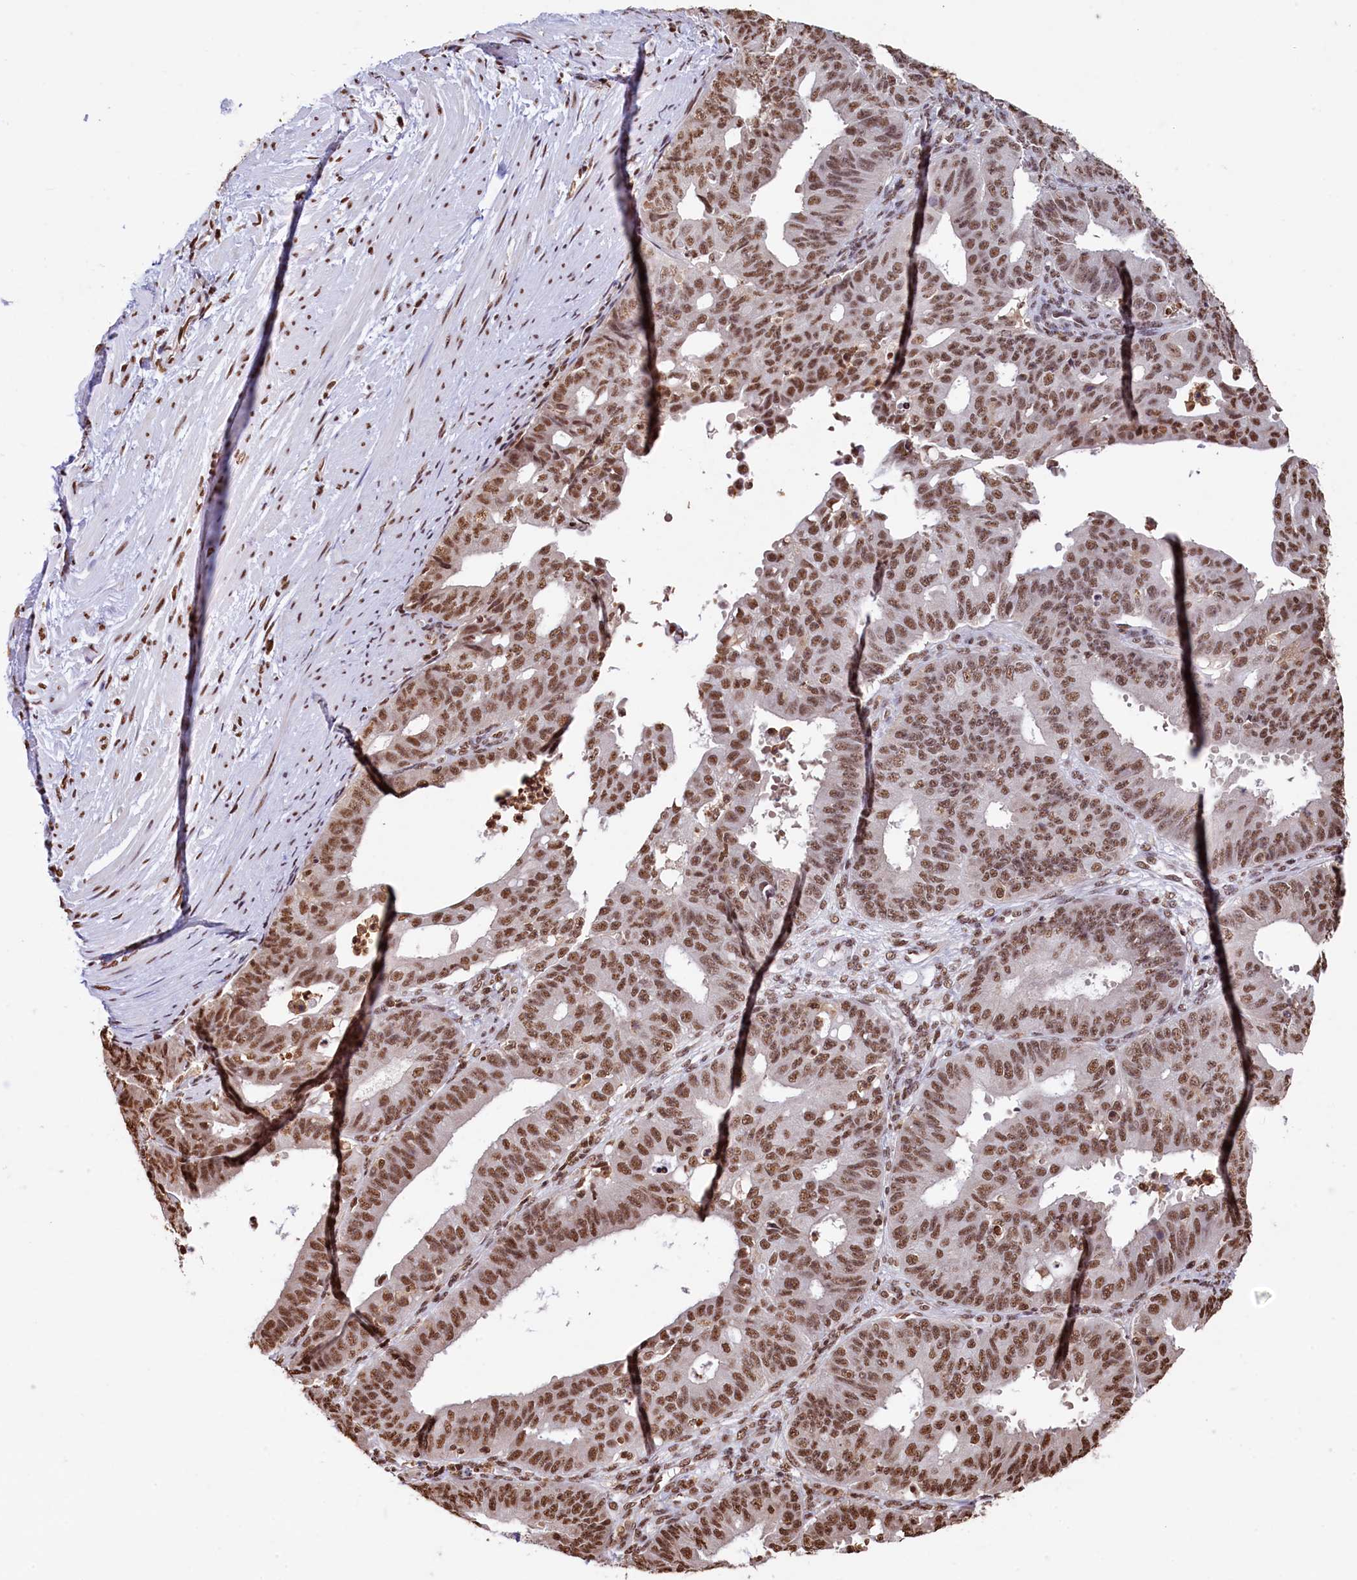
{"staining": {"intensity": "moderate", "quantity": ">75%", "location": "nuclear"}, "tissue": "ovarian cancer", "cell_type": "Tumor cells", "image_type": "cancer", "snomed": [{"axis": "morphology", "description": "Carcinoma, endometroid"}, {"axis": "topography", "description": "Appendix"}, {"axis": "topography", "description": "Ovary"}], "caption": "This is an image of IHC staining of ovarian cancer (endometroid carcinoma), which shows moderate positivity in the nuclear of tumor cells.", "gene": "SNRPD2", "patient": {"sex": "female", "age": 42}}